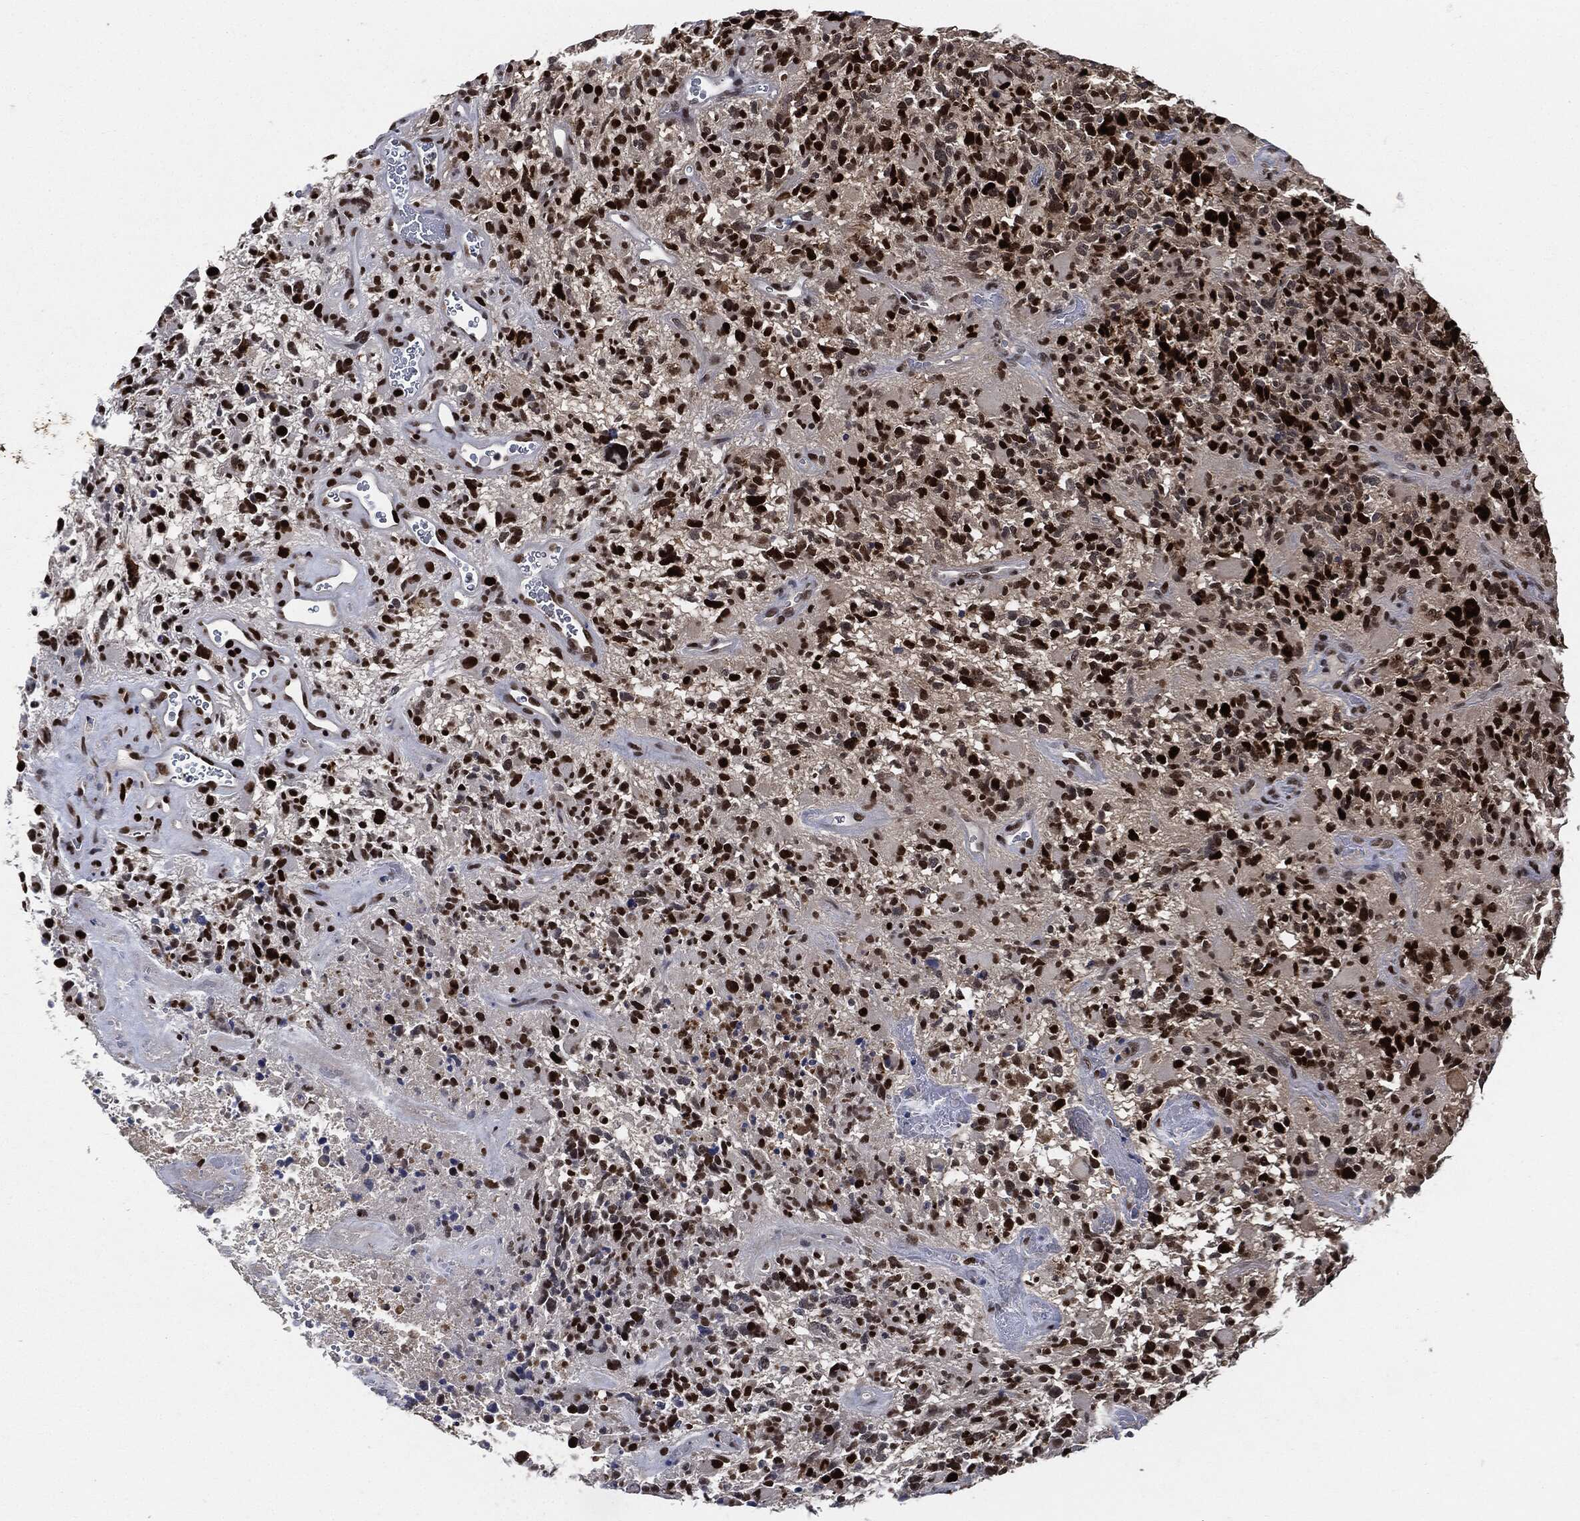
{"staining": {"intensity": "strong", "quantity": ">75%", "location": "nuclear"}, "tissue": "glioma", "cell_type": "Tumor cells", "image_type": "cancer", "snomed": [{"axis": "morphology", "description": "Glioma, malignant, High grade"}, {"axis": "topography", "description": "Brain"}], "caption": "Immunohistochemistry micrograph of neoplastic tissue: malignant glioma (high-grade) stained using IHC demonstrates high levels of strong protein expression localized specifically in the nuclear of tumor cells, appearing as a nuclear brown color.", "gene": "PCNA", "patient": {"sex": "female", "age": 71}}